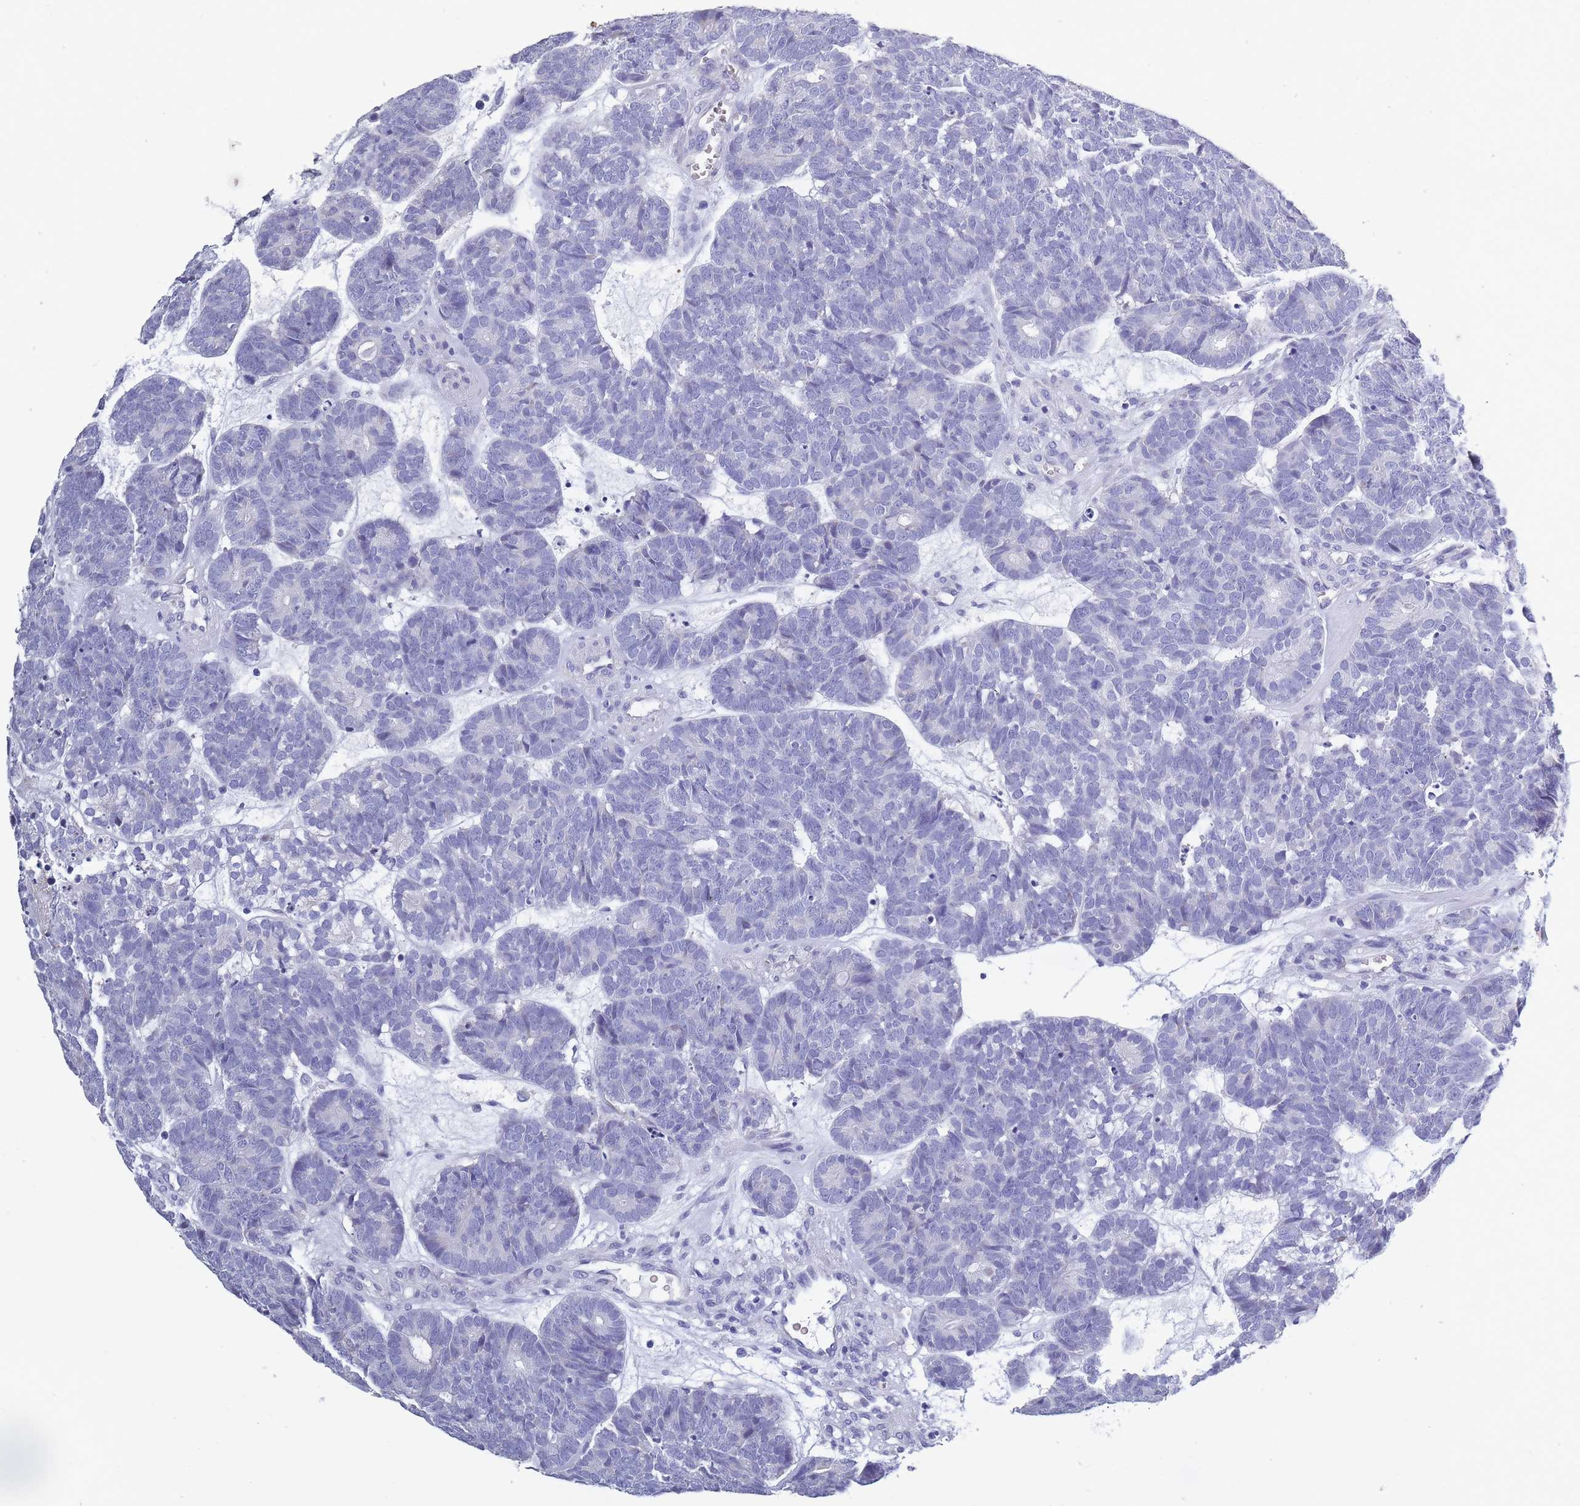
{"staining": {"intensity": "negative", "quantity": "none", "location": "none"}, "tissue": "head and neck cancer", "cell_type": "Tumor cells", "image_type": "cancer", "snomed": [{"axis": "morphology", "description": "Adenocarcinoma, NOS"}, {"axis": "topography", "description": "Head-Neck"}], "caption": "Head and neck adenocarcinoma was stained to show a protein in brown. There is no significant positivity in tumor cells.", "gene": "OR4C5", "patient": {"sex": "female", "age": 81}}